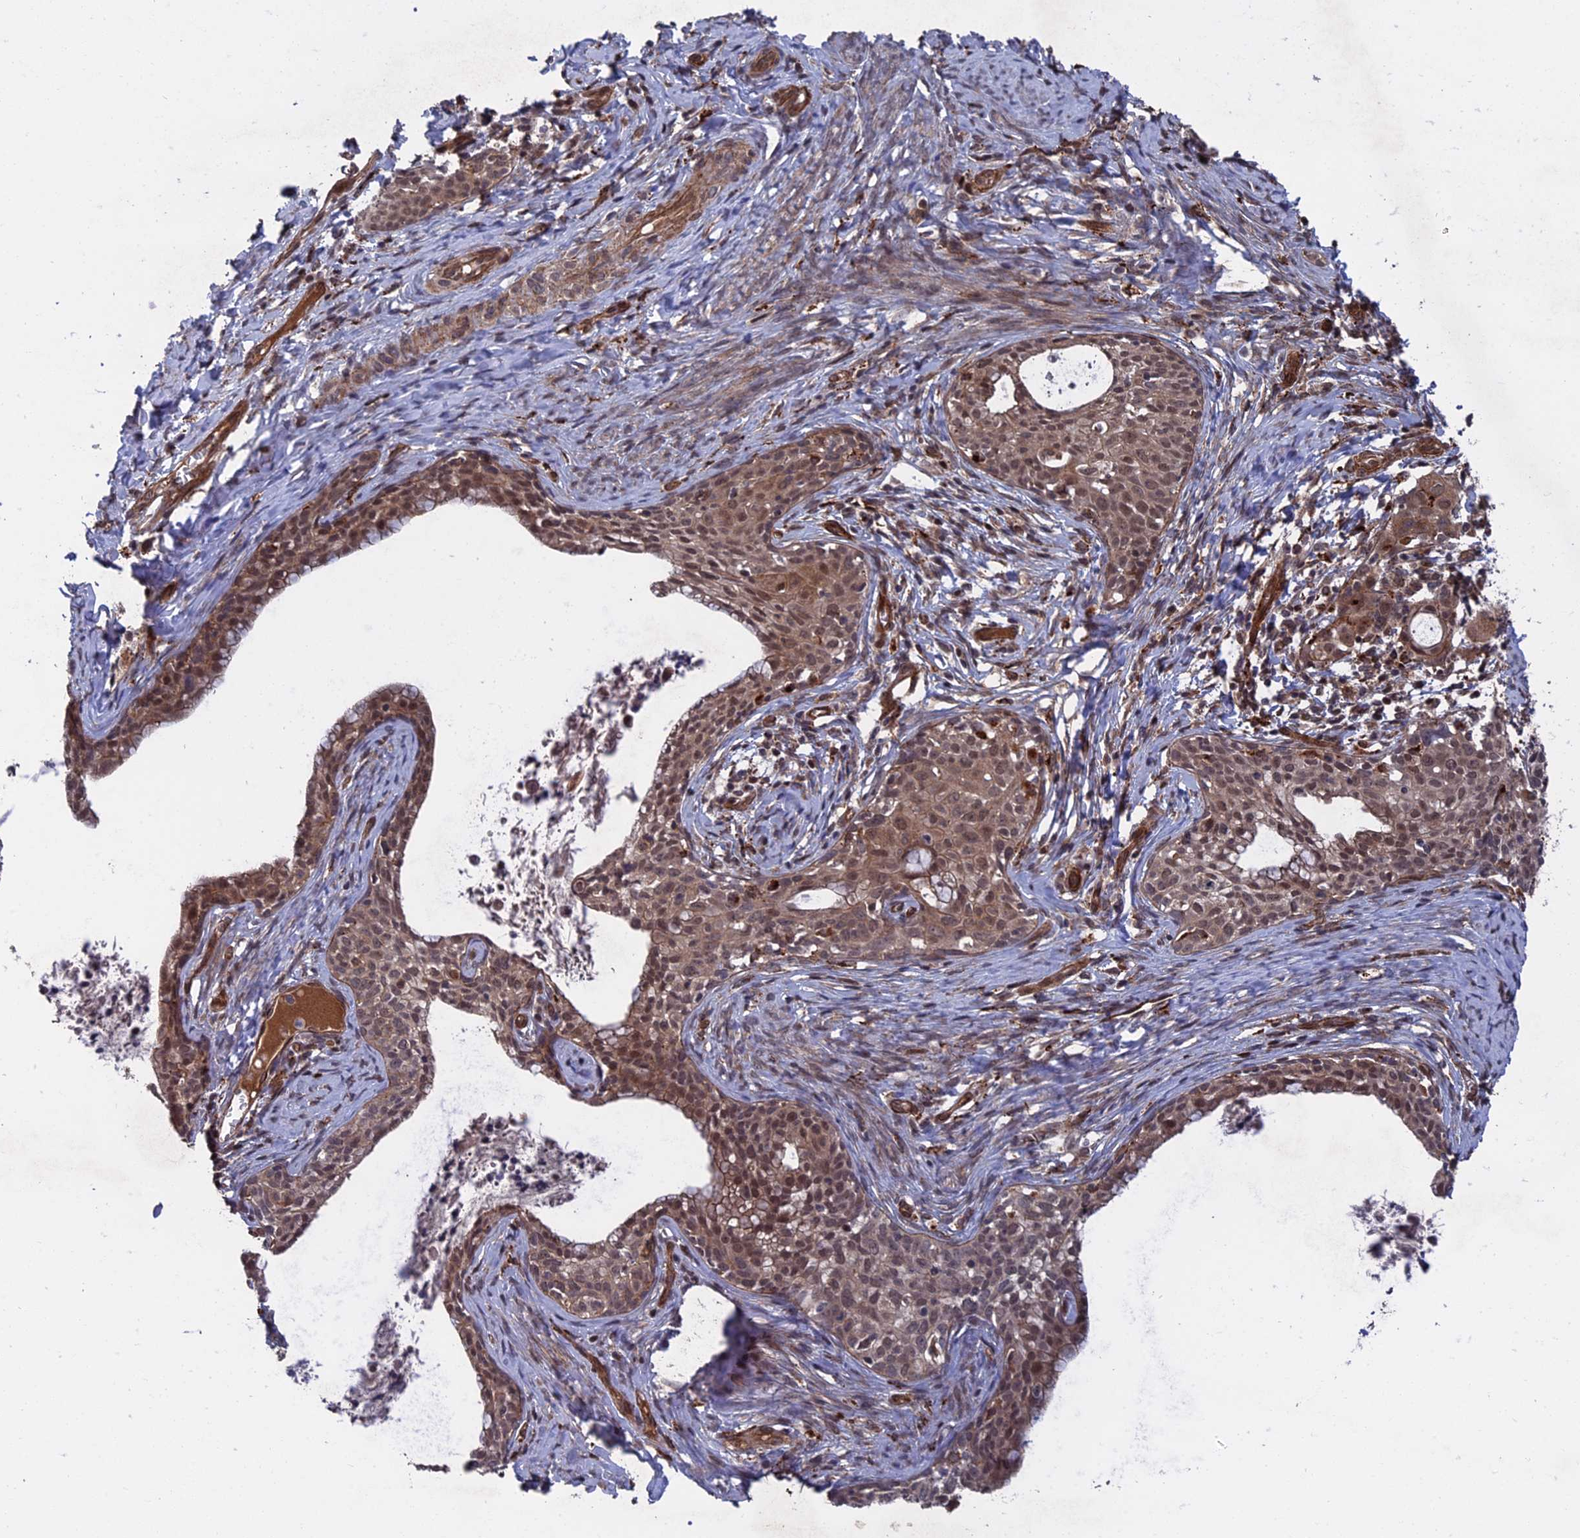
{"staining": {"intensity": "moderate", "quantity": "25%-75%", "location": "cytoplasmic/membranous,nuclear"}, "tissue": "cervical cancer", "cell_type": "Tumor cells", "image_type": "cancer", "snomed": [{"axis": "morphology", "description": "Squamous cell carcinoma, NOS"}, {"axis": "topography", "description": "Cervix"}], "caption": "A brown stain highlights moderate cytoplasmic/membranous and nuclear positivity of a protein in human cervical cancer tumor cells. (Stains: DAB in brown, nuclei in blue, Microscopy: brightfield microscopy at high magnification).", "gene": "NOSIP", "patient": {"sex": "female", "age": 52}}